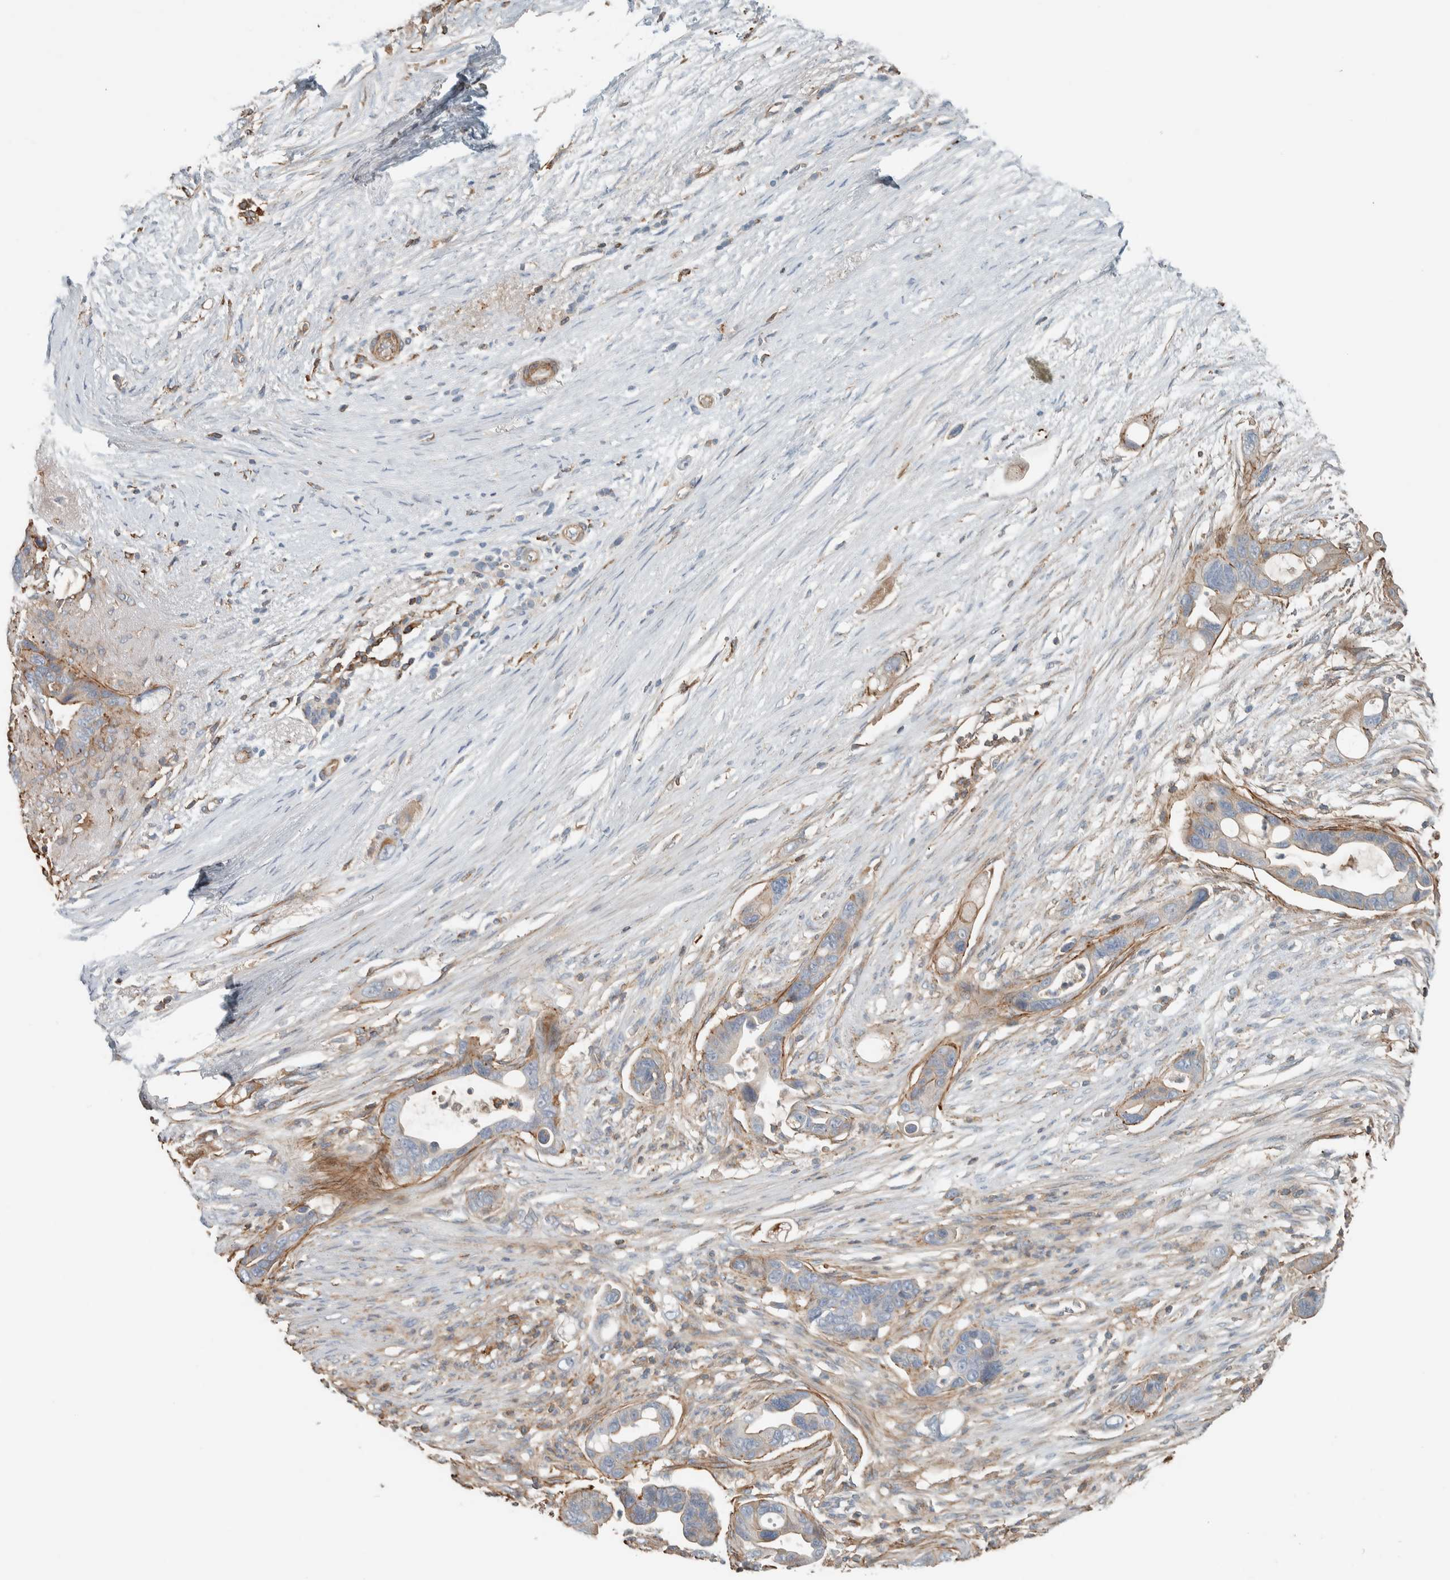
{"staining": {"intensity": "moderate", "quantity": "<25%", "location": "cytoplasmic/membranous"}, "tissue": "pancreatic cancer", "cell_type": "Tumor cells", "image_type": "cancer", "snomed": [{"axis": "morphology", "description": "Adenocarcinoma, NOS"}, {"axis": "topography", "description": "Pancreas"}], "caption": "This is a photomicrograph of immunohistochemistry staining of adenocarcinoma (pancreatic), which shows moderate positivity in the cytoplasmic/membranous of tumor cells.", "gene": "CTBP2", "patient": {"sex": "female", "age": 72}}